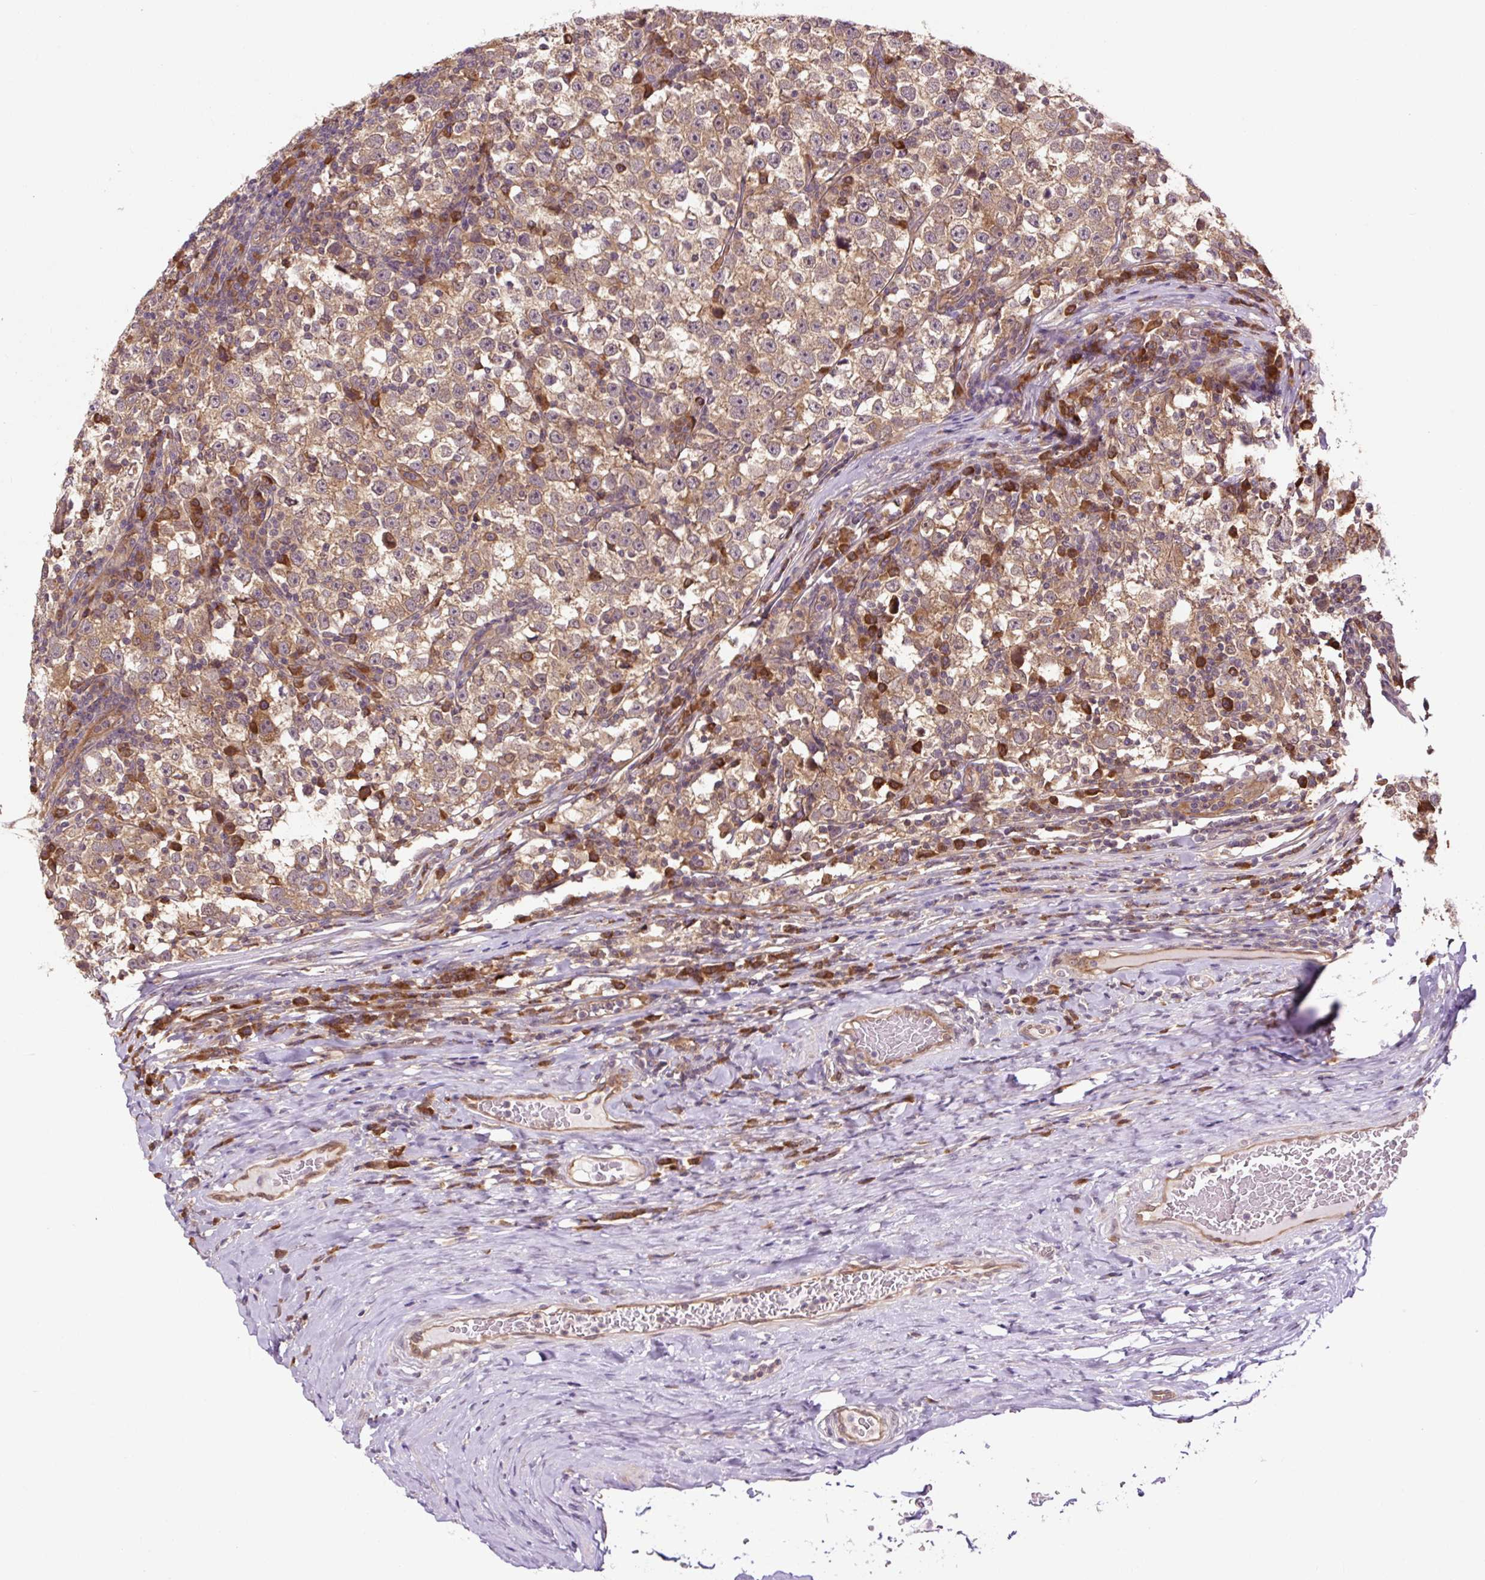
{"staining": {"intensity": "moderate", "quantity": ">75%", "location": "cytoplasmic/membranous"}, "tissue": "testis cancer", "cell_type": "Tumor cells", "image_type": "cancer", "snomed": [{"axis": "morphology", "description": "Normal tissue, NOS"}, {"axis": "morphology", "description": "Seminoma, NOS"}, {"axis": "topography", "description": "Testis"}], "caption": "A brown stain labels moderate cytoplasmic/membranous expression of a protein in human testis cancer (seminoma) tumor cells.", "gene": "TPT1", "patient": {"sex": "male", "age": 43}}